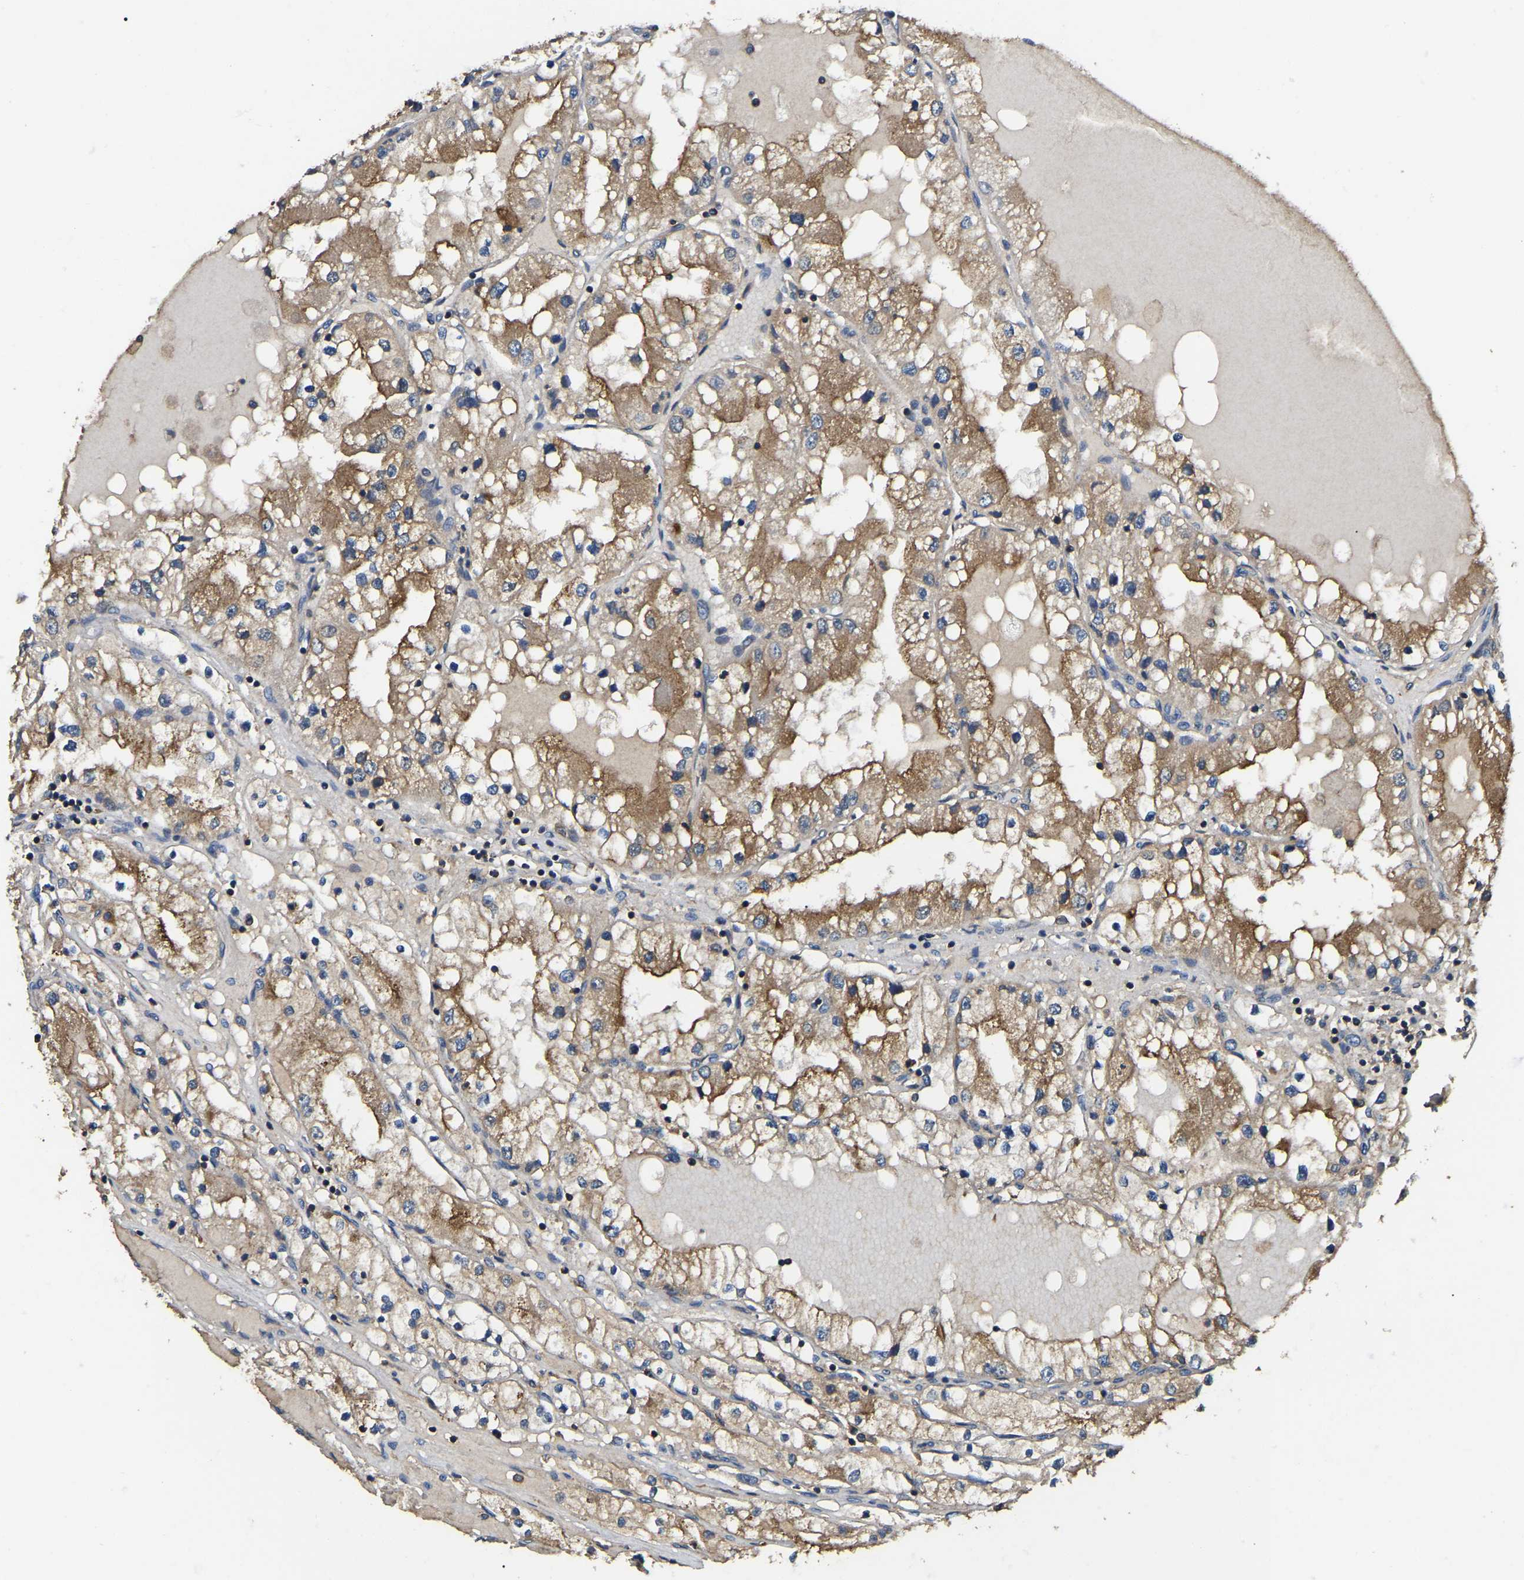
{"staining": {"intensity": "moderate", "quantity": ">75%", "location": "cytoplasmic/membranous"}, "tissue": "renal cancer", "cell_type": "Tumor cells", "image_type": "cancer", "snomed": [{"axis": "morphology", "description": "Adenocarcinoma, NOS"}, {"axis": "topography", "description": "Kidney"}], "caption": "Adenocarcinoma (renal) stained for a protein (brown) displays moderate cytoplasmic/membranous positive staining in about >75% of tumor cells.", "gene": "SMPD2", "patient": {"sex": "male", "age": 68}}